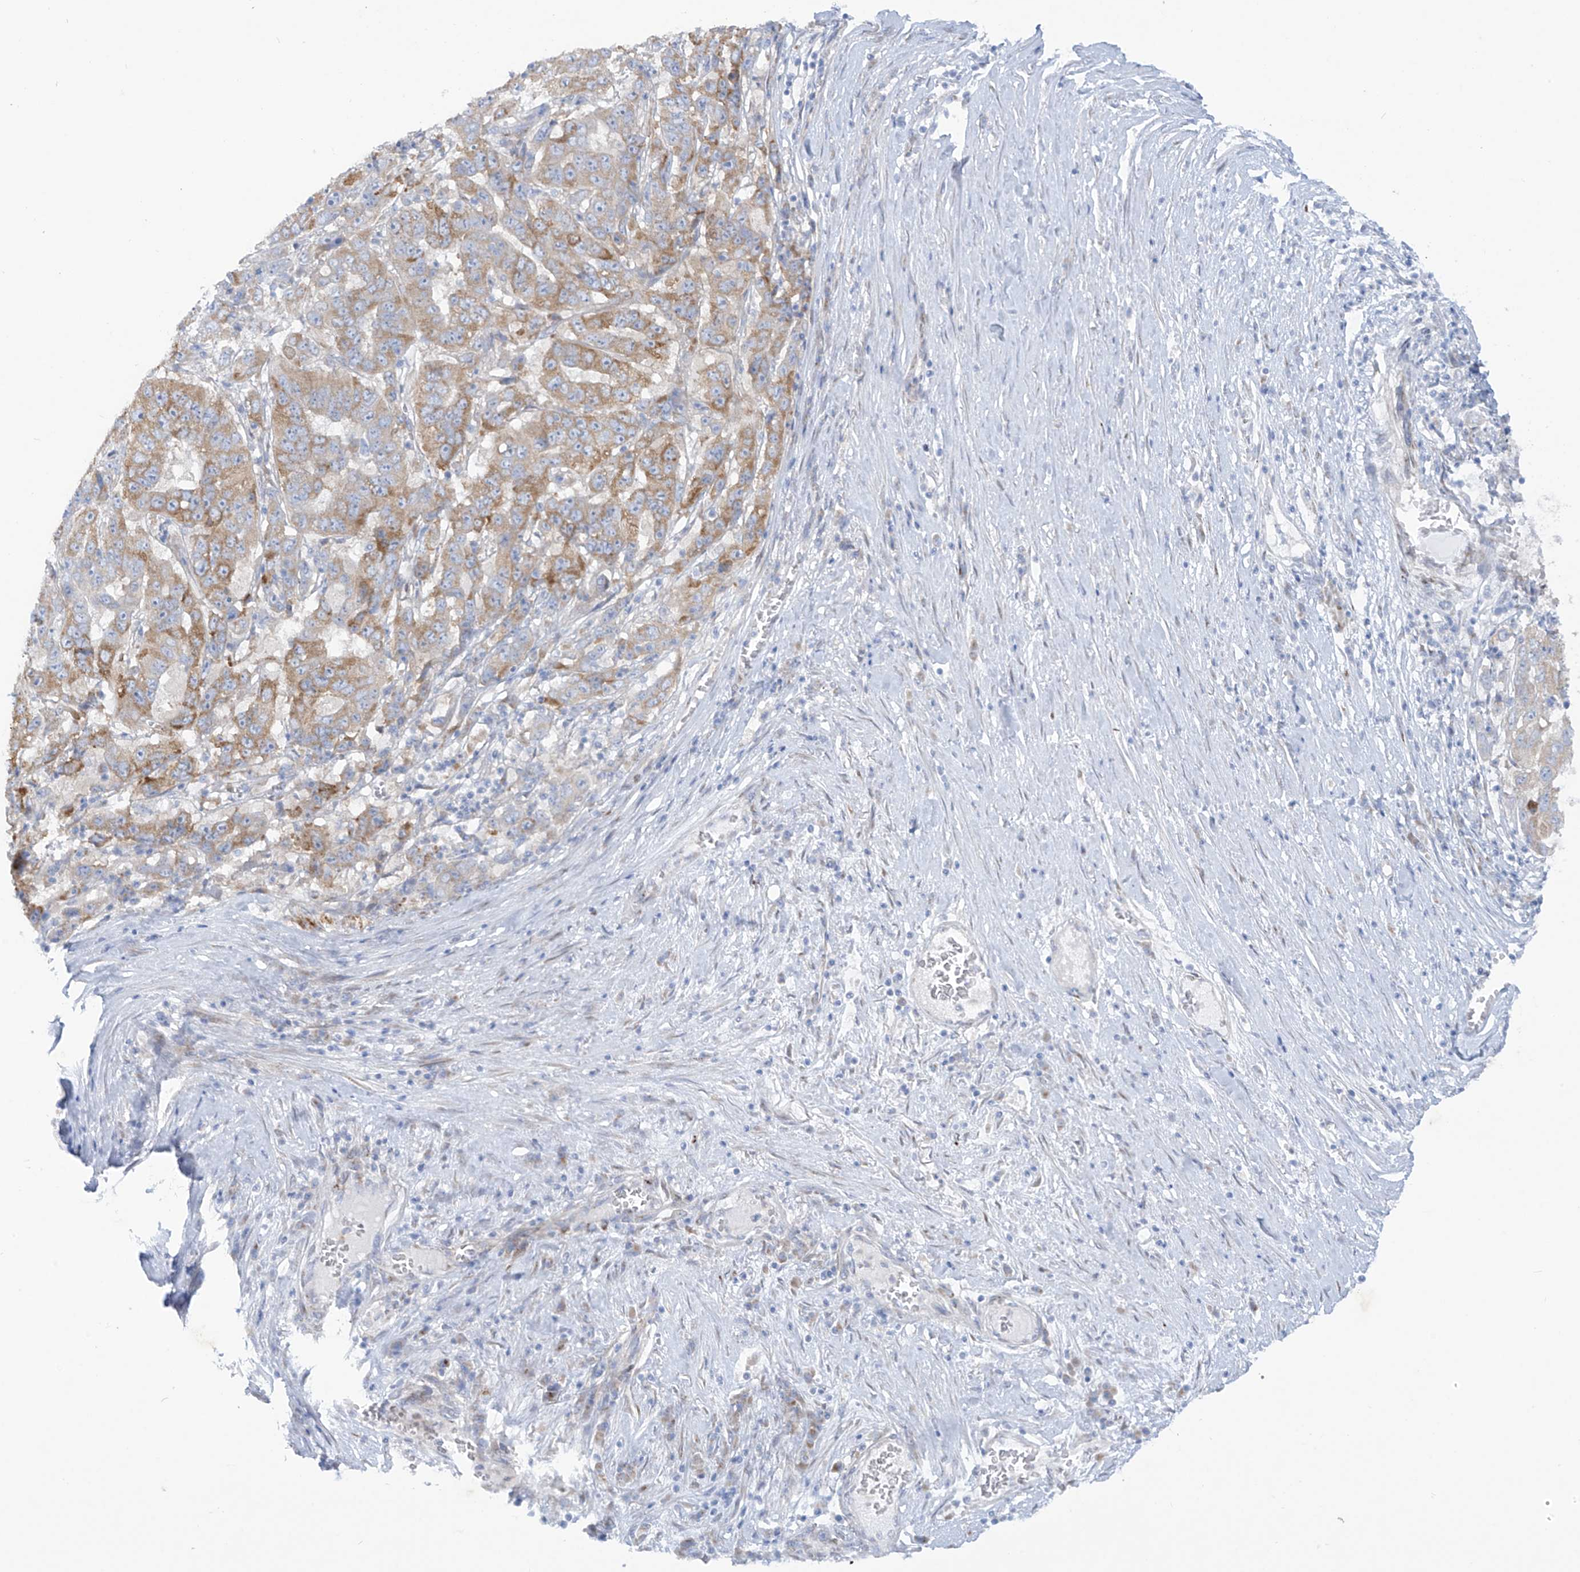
{"staining": {"intensity": "moderate", "quantity": ">75%", "location": "cytoplasmic/membranous"}, "tissue": "pancreatic cancer", "cell_type": "Tumor cells", "image_type": "cancer", "snomed": [{"axis": "morphology", "description": "Adenocarcinoma, NOS"}, {"axis": "topography", "description": "Pancreas"}], "caption": "Pancreatic cancer (adenocarcinoma) was stained to show a protein in brown. There is medium levels of moderate cytoplasmic/membranous staining in about >75% of tumor cells.", "gene": "TRMT2B", "patient": {"sex": "male", "age": 63}}